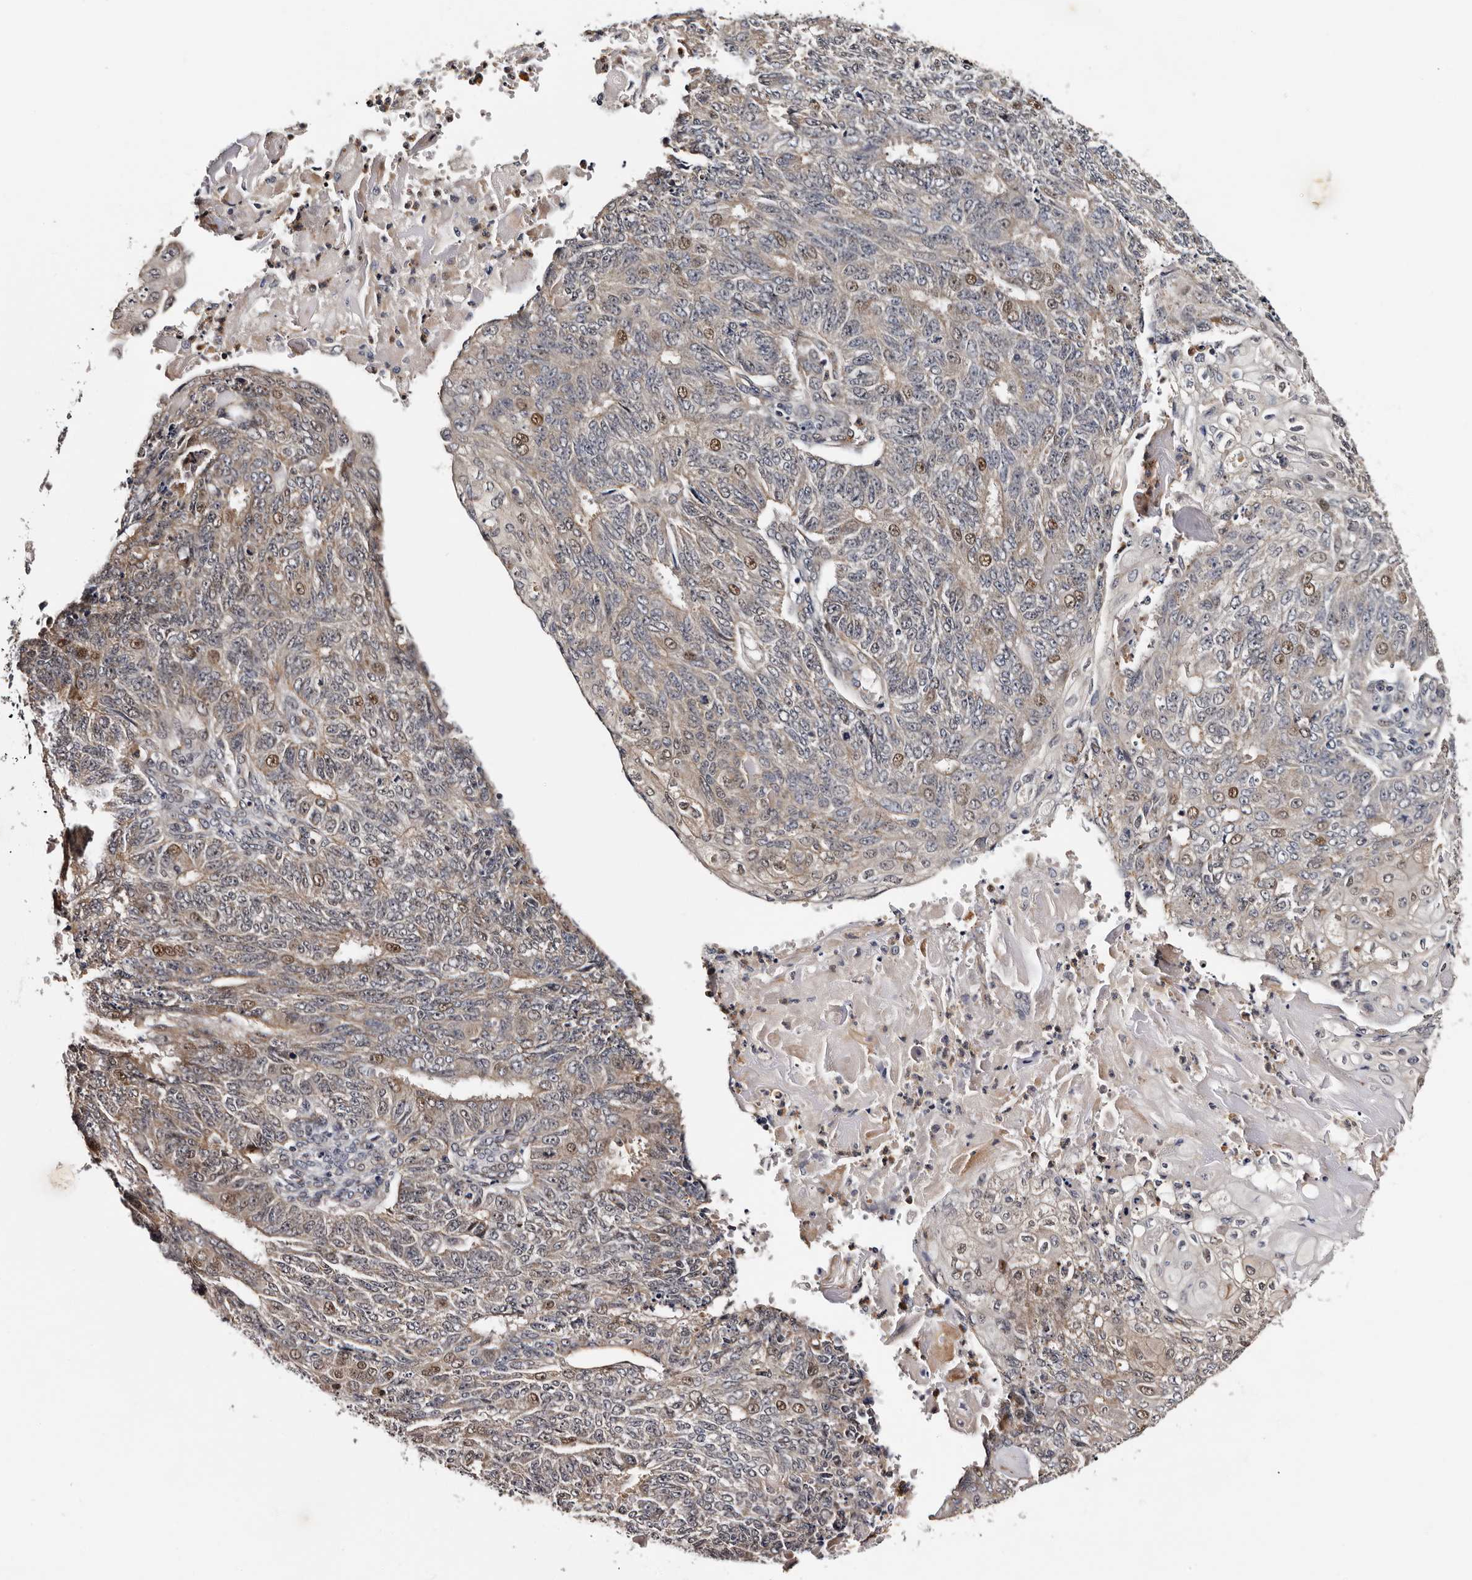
{"staining": {"intensity": "weak", "quantity": "25%-75%", "location": "nuclear"}, "tissue": "endometrial cancer", "cell_type": "Tumor cells", "image_type": "cancer", "snomed": [{"axis": "morphology", "description": "Adenocarcinoma, NOS"}, {"axis": "topography", "description": "Endometrium"}], "caption": "A histopathology image of endometrial cancer stained for a protein exhibits weak nuclear brown staining in tumor cells. The protein of interest is stained brown, and the nuclei are stained in blue (DAB (3,3'-diaminobenzidine) IHC with brightfield microscopy, high magnification).", "gene": "GLRX3", "patient": {"sex": "female", "age": 32}}